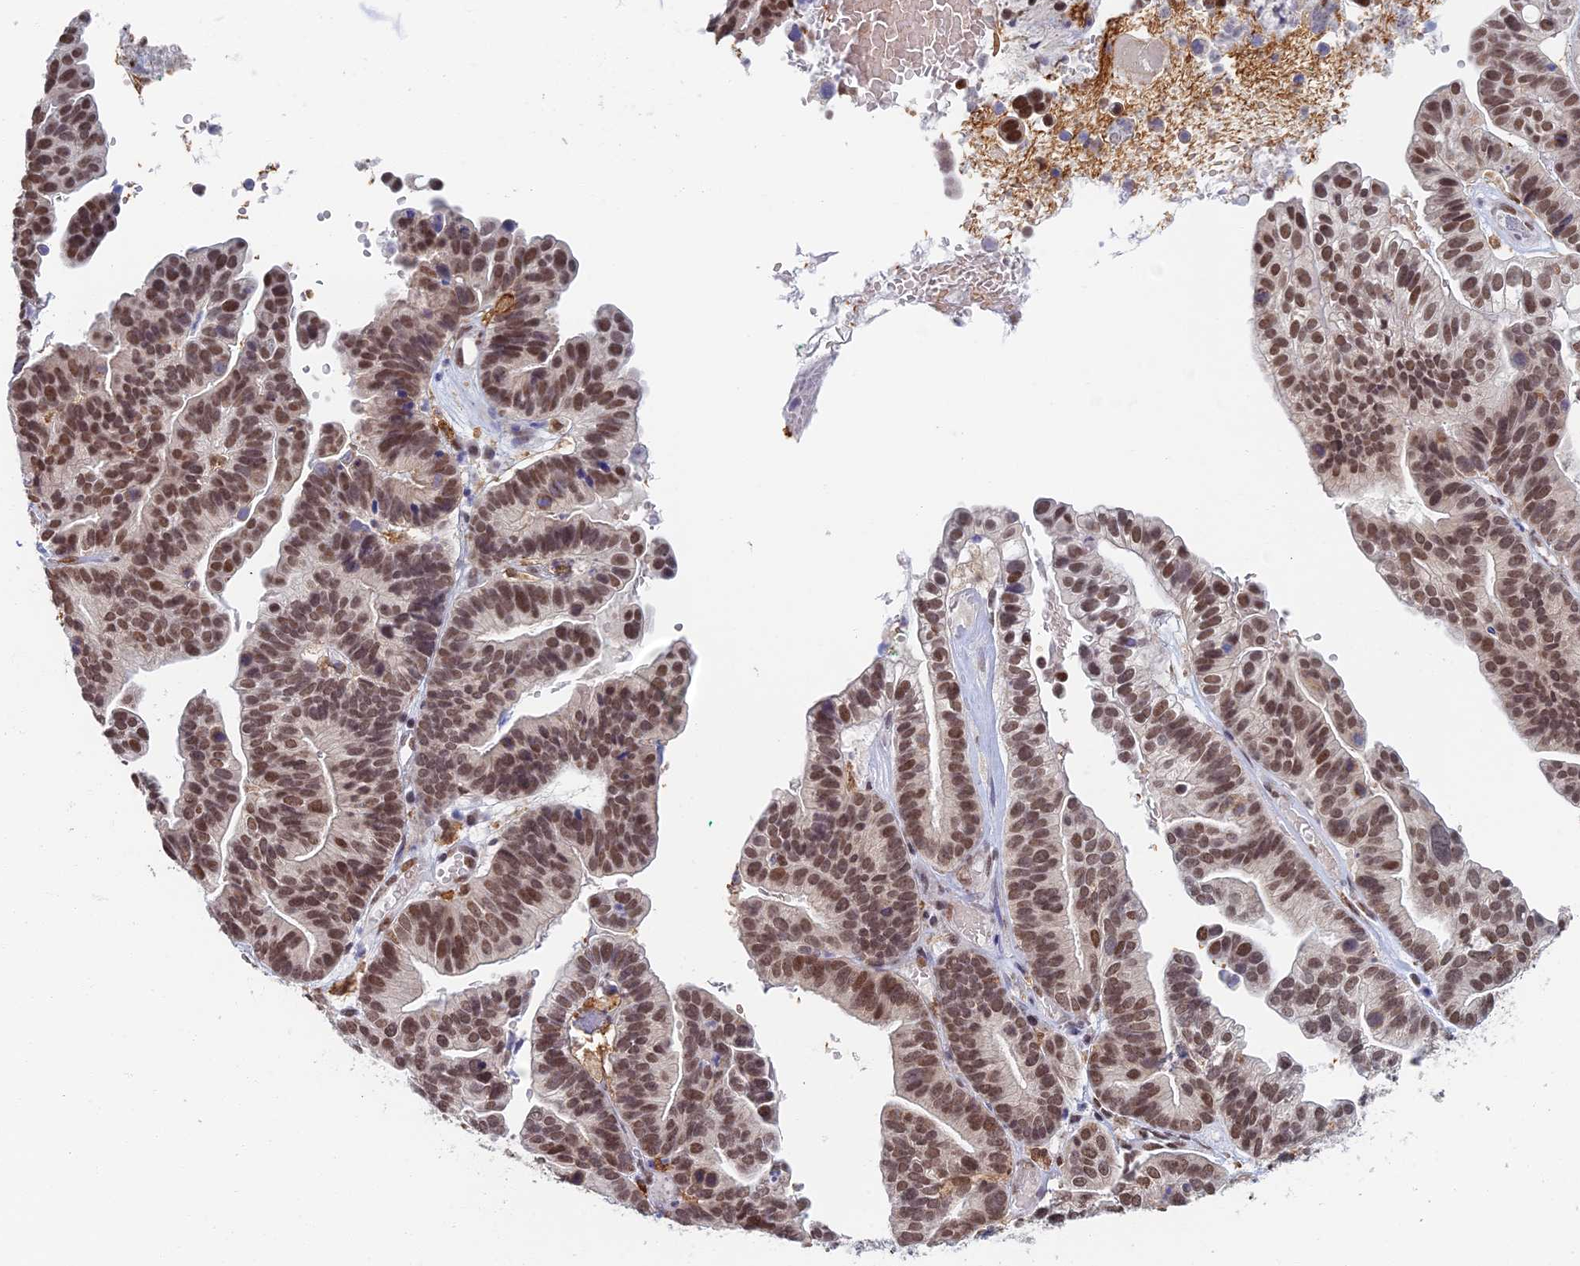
{"staining": {"intensity": "moderate", "quantity": ">75%", "location": "nuclear"}, "tissue": "ovarian cancer", "cell_type": "Tumor cells", "image_type": "cancer", "snomed": [{"axis": "morphology", "description": "Cystadenocarcinoma, serous, NOS"}, {"axis": "topography", "description": "Ovary"}], "caption": "This photomicrograph displays immunohistochemistry (IHC) staining of ovarian cancer, with medium moderate nuclear staining in about >75% of tumor cells.", "gene": "GPATCH1", "patient": {"sex": "female", "age": 56}}